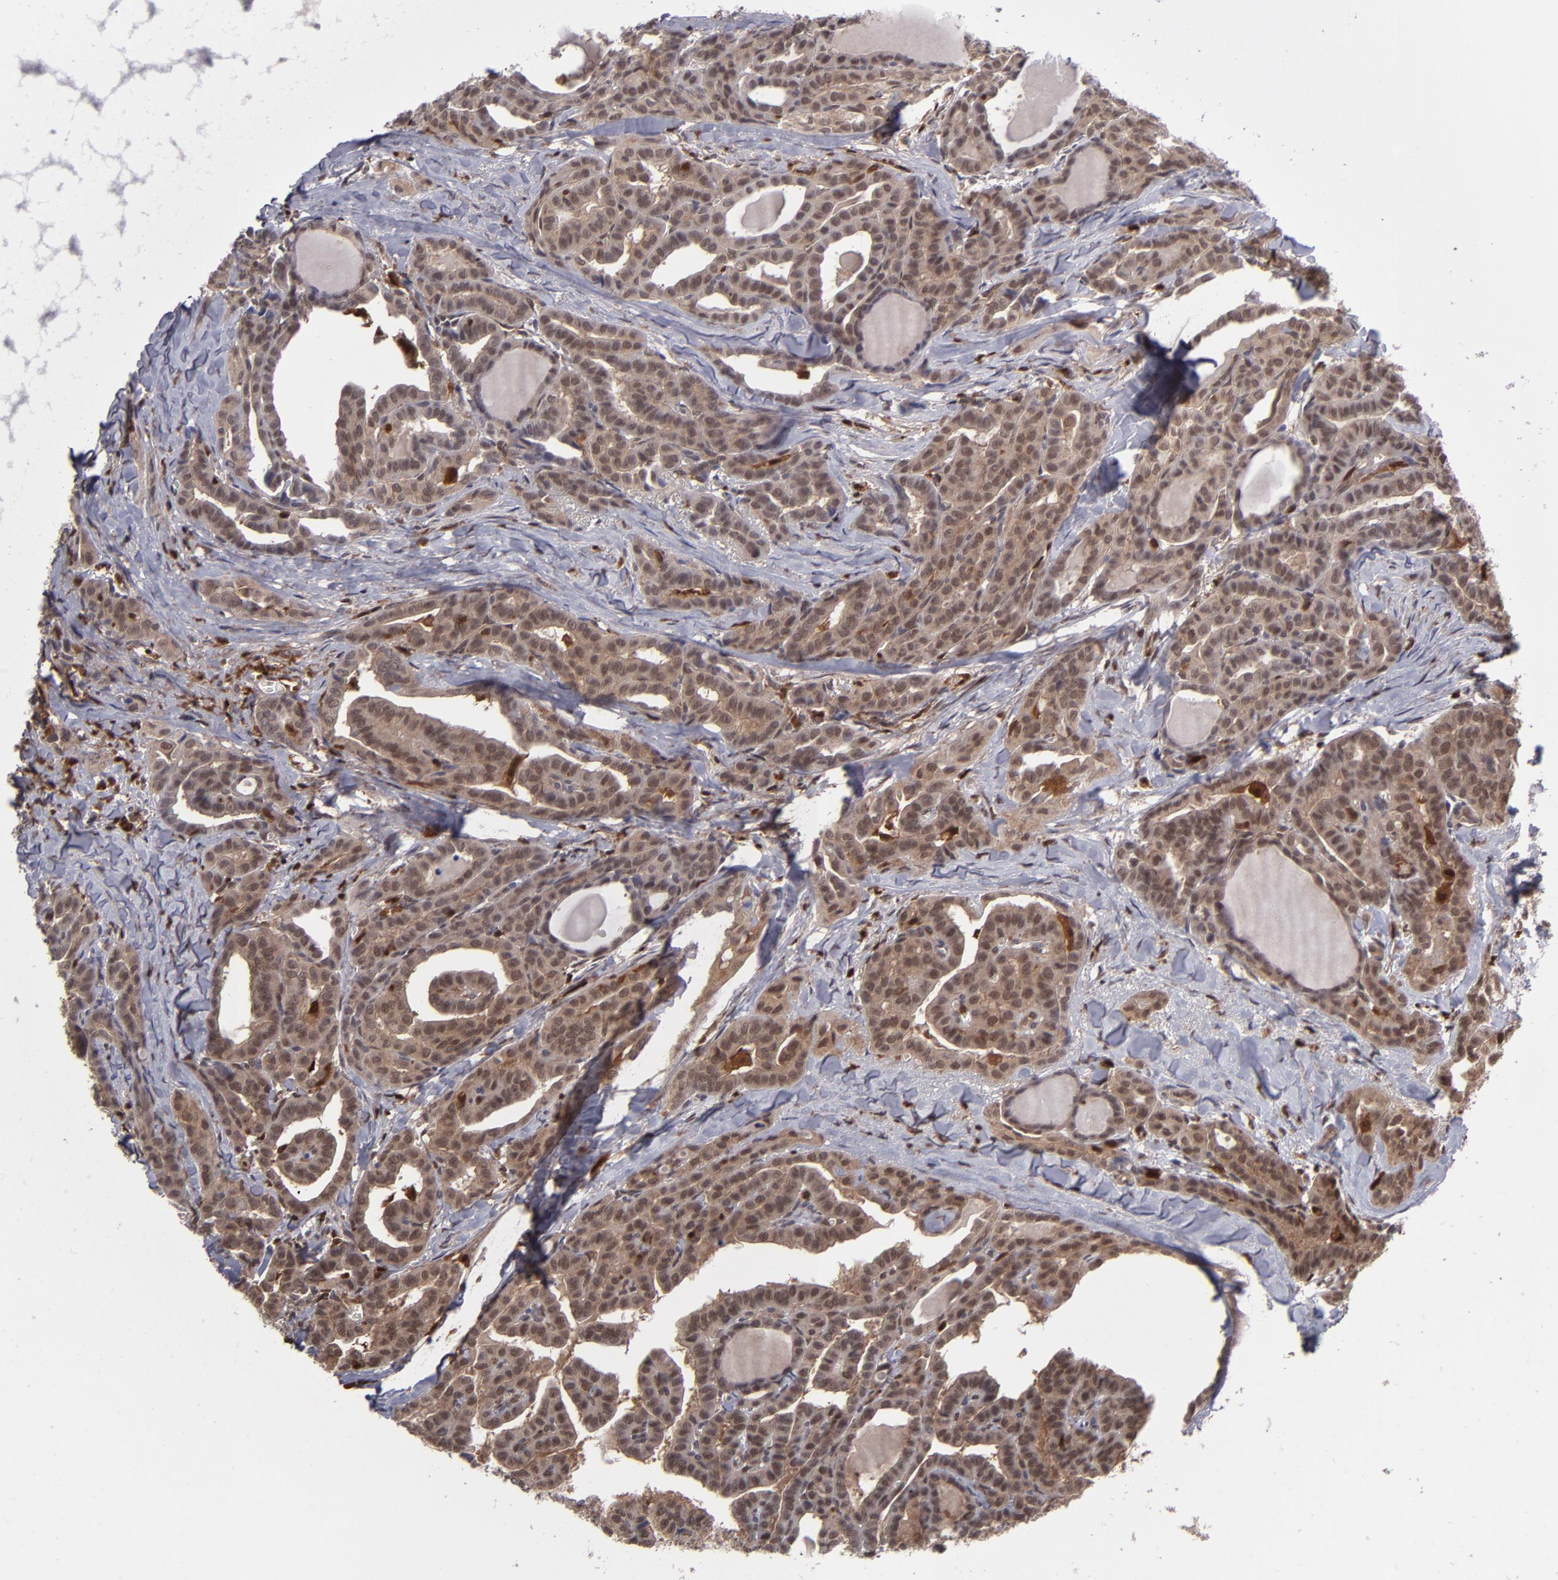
{"staining": {"intensity": "moderate", "quantity": ">75%", "location": "cytoplasmic/membranous,nuclear"}, "tissue": "thyroid cancer", "cell_type": "Tumor cells", "image_type": "cancer", "snomed": [{"axis": "morphology", "description": "Carcinoma, NOS"}, {"axis": "topography", "description": "Thyroid gland"}], "caption": "Immunohistochemical staining of thyroid carcinoma shows moderate cytoplasmic/membranous and nuclear protein positivity in about >75% of tumor cells.", "gene": "GRB2", "patient": {"sex": "female", "age": 91}}